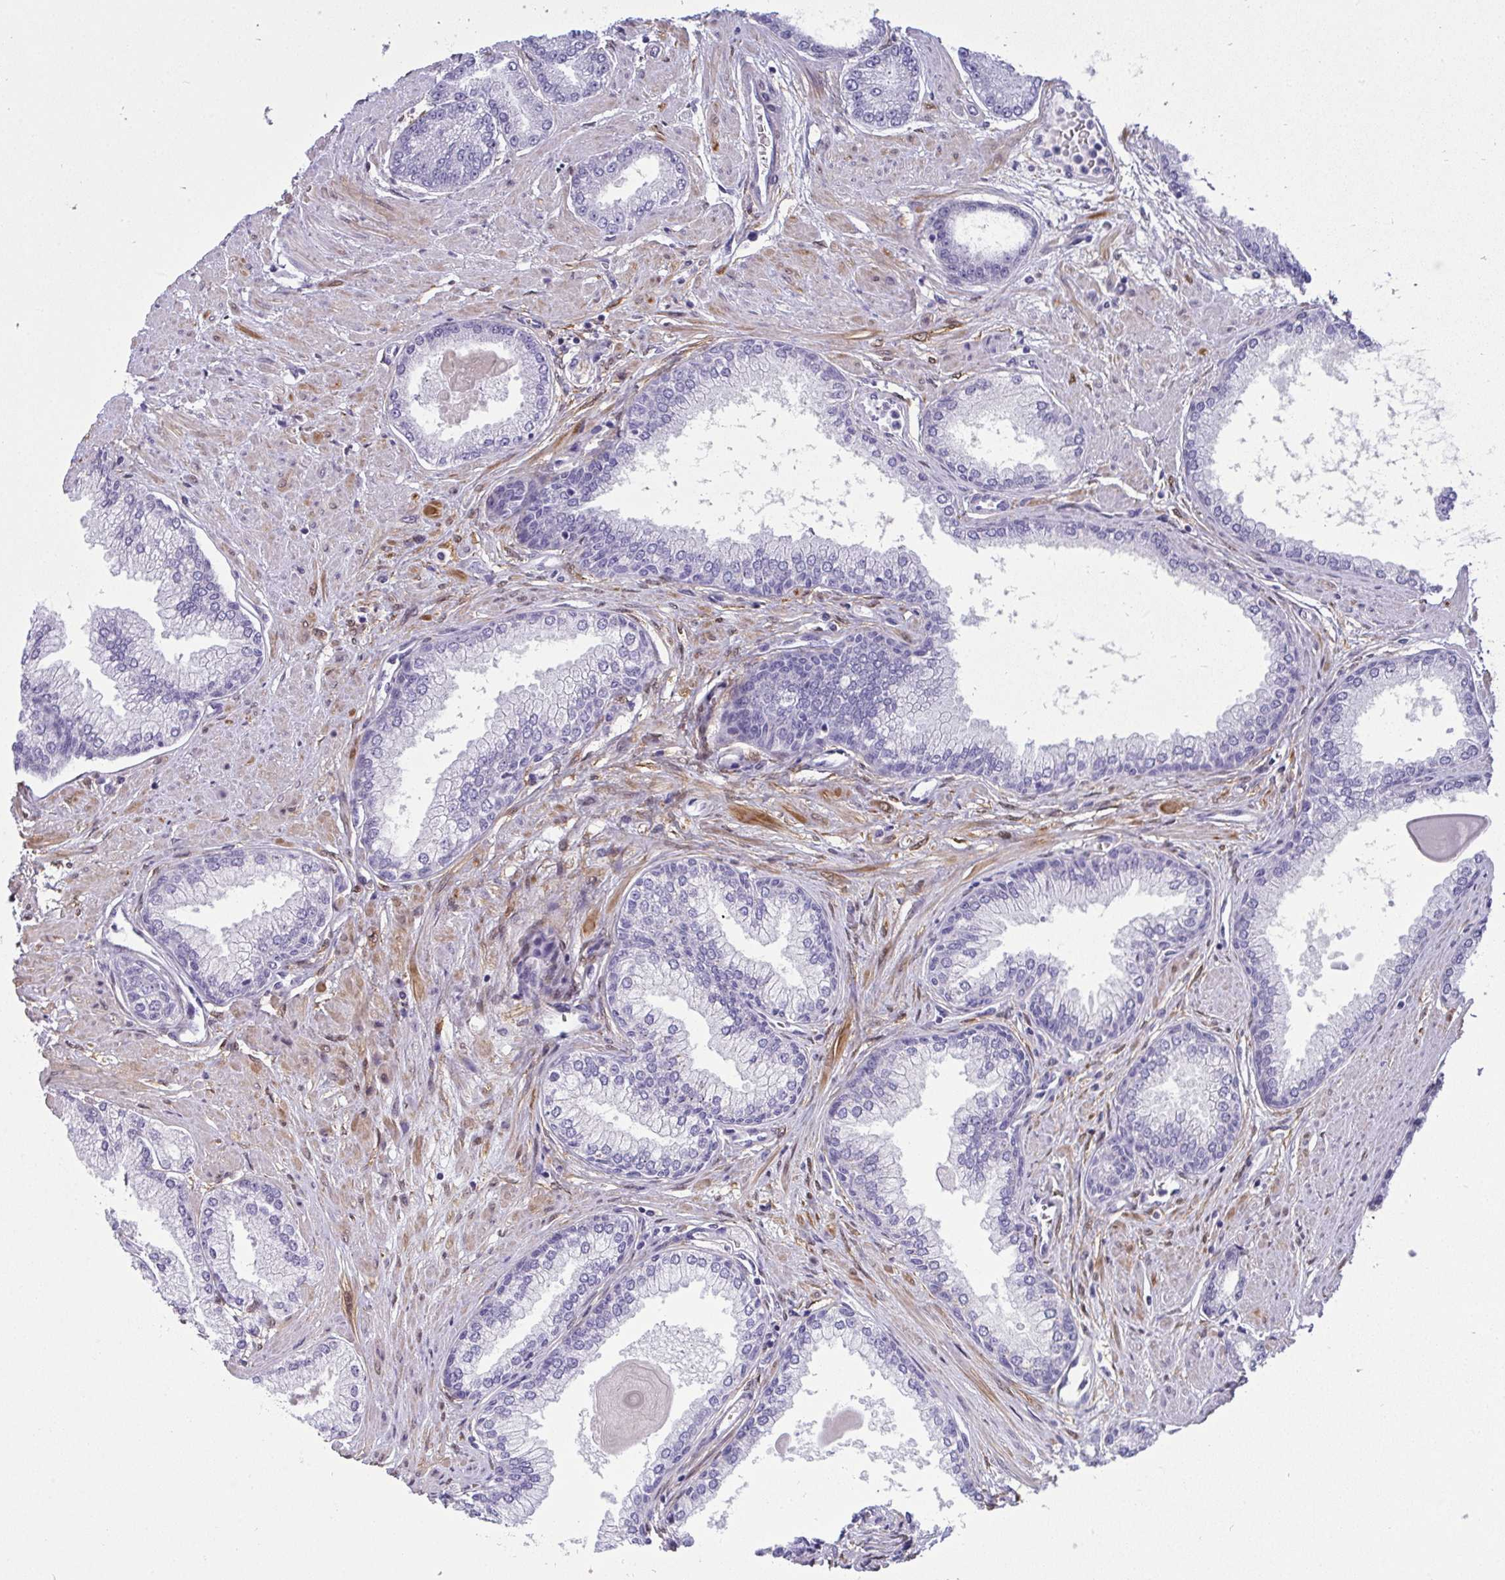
{"staining": {"intensity": "negative", "quantity": "none", "location": "none"}, "tissue": "prostate cancer", "cell_type": "Tumor cells", "image_type": "cancer", "snomed": [{"axis": "morphology", "description": "Adenocarcinoma, Low grade"}, {"axis": "topography", "description": "Prostate"}], "caption": "The image exhibits no significant positivity in tumor cells of prostate cancer. (DAB immunohistochemistry, high magnification).", "gene": "HSPB6", "patient": {"sex": "male", "age": 67}}